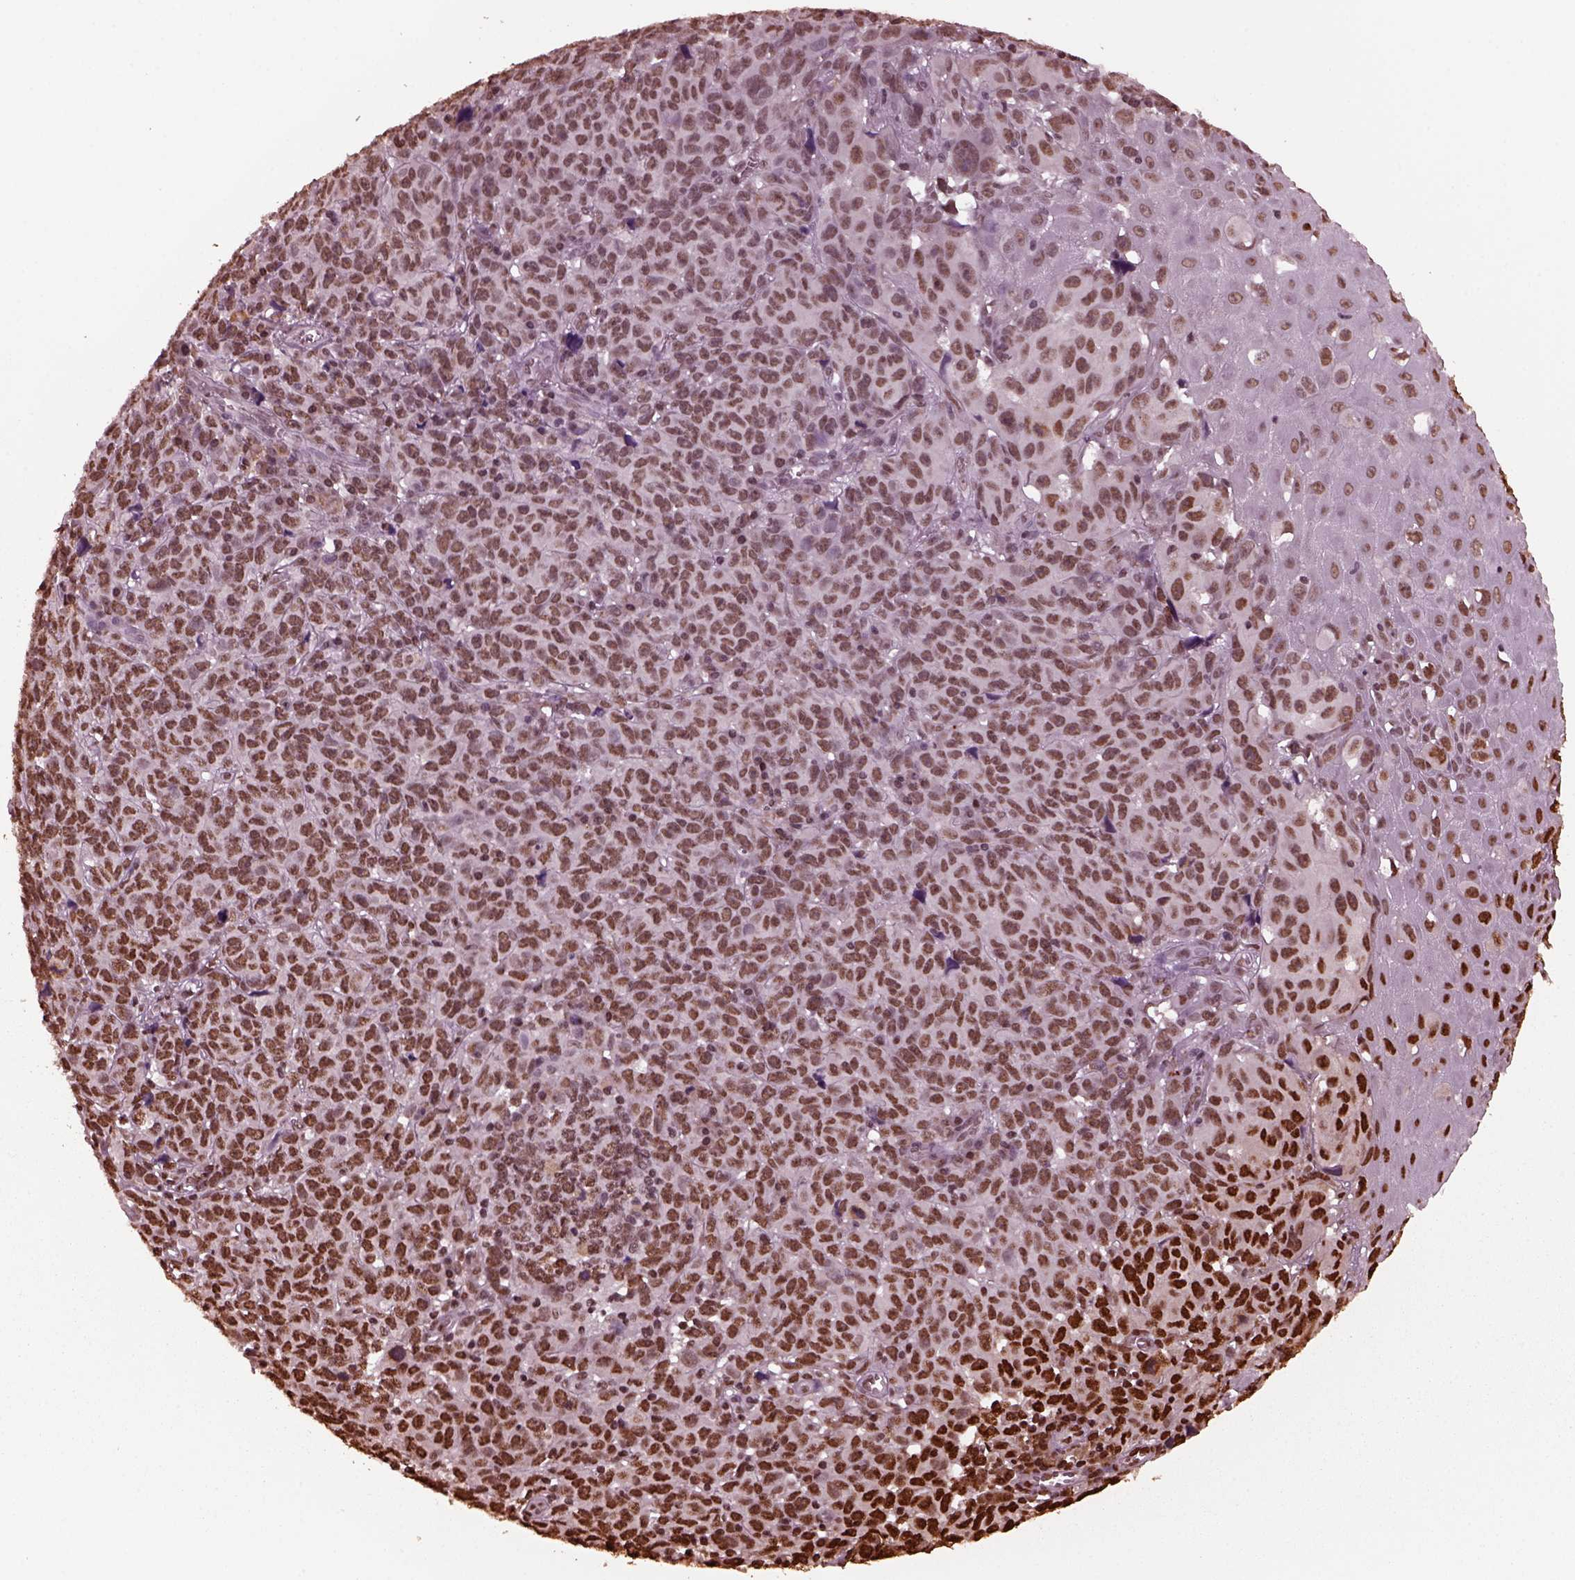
{"staining": {"intensity": "strong", "quantity": "25%-75%", "location": "nuclear"}, "tissue": "melanoma", "cell_type": "Tumor cells", "image_type": "cancer", "snomed": [{"axis": "morphology", "description": "Malignant melanoma, NOS"}, {"axis": "topography", "description": "Vulva, labia, clitoris and Bartholin´s gland, NO"}], "caption": "Immunohistochemistry micrograph of human melanoma stained for a protein (brown), which shows high levels of strong nuclear positivity in approximately 25%-75% of tumor cells.", "gene": "NSD1", "patient": {"sex": "female", "age": 75}}